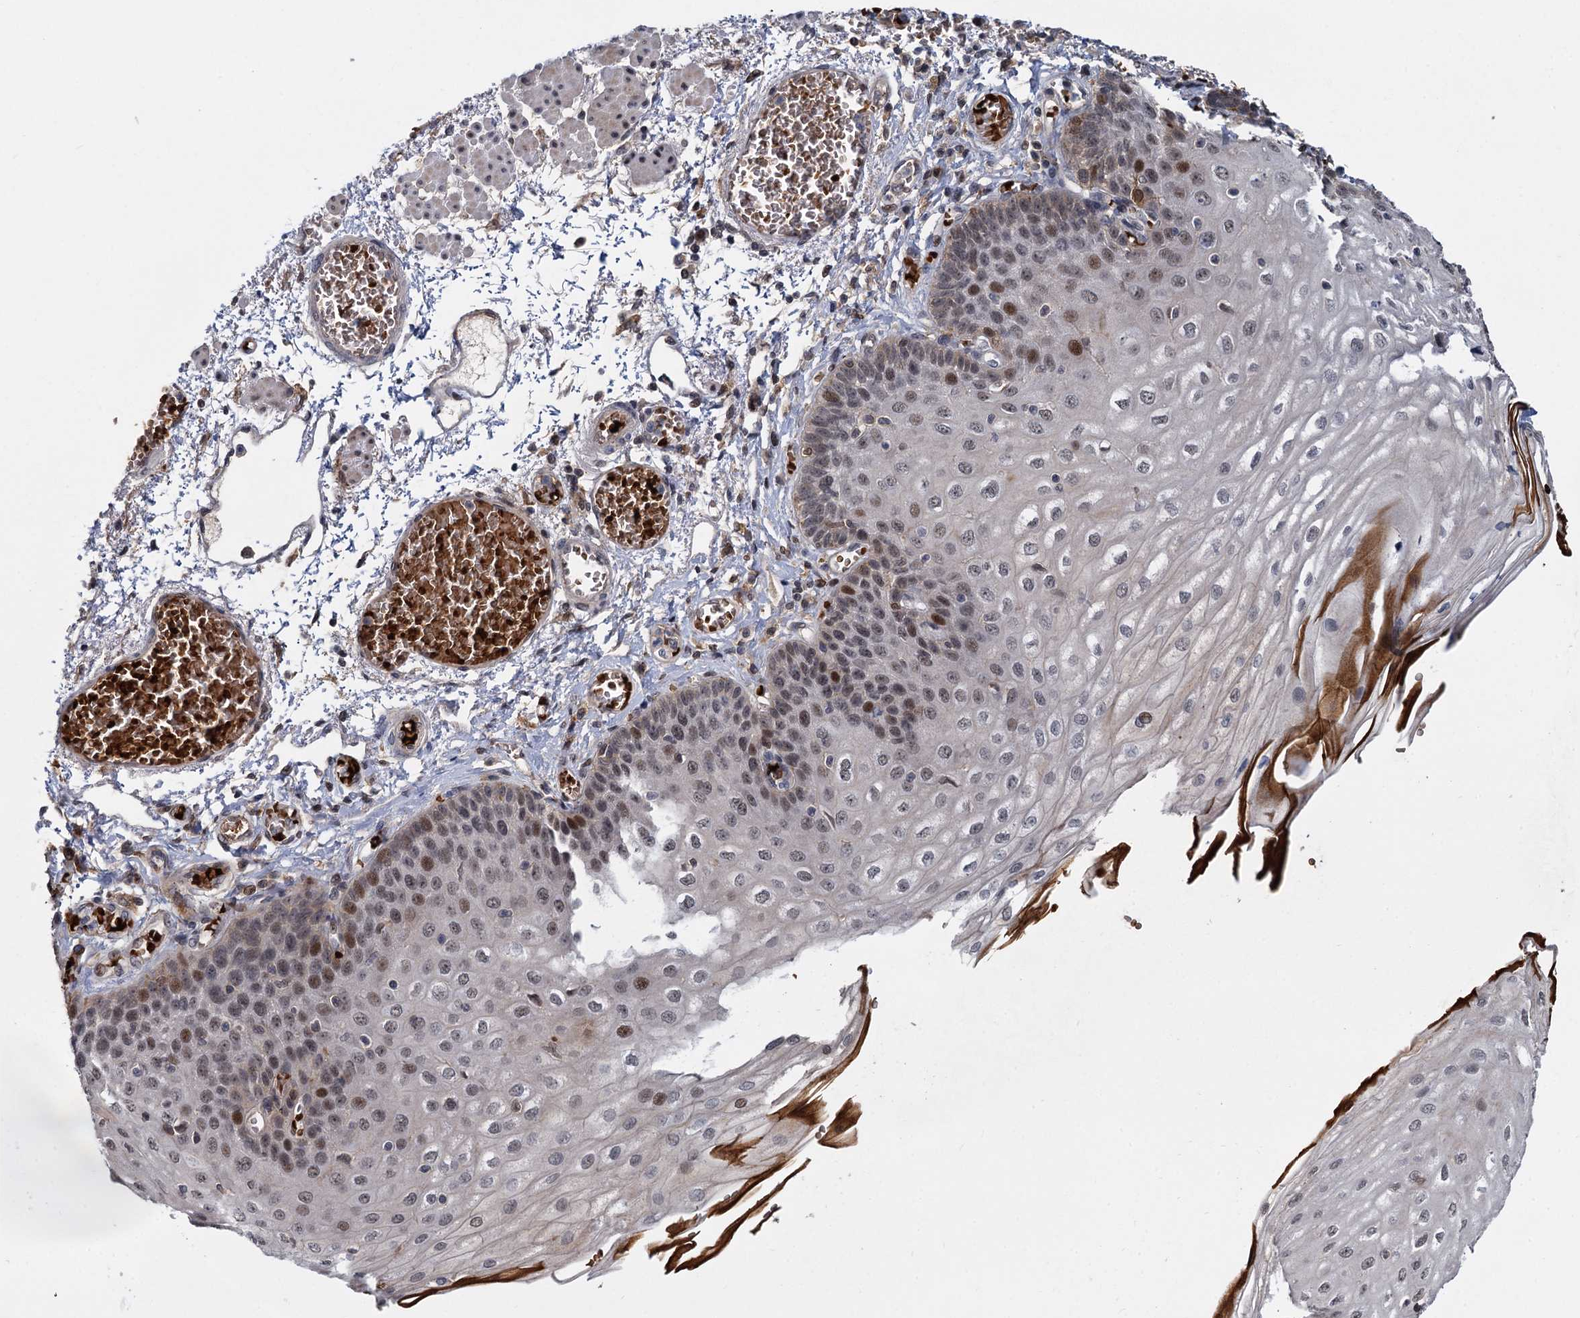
{"staining": {"intensity": "moderate", "quantity": "25%-75%", "location": "nuclear"}, "tissue": "esophagus", "cell_type": "Squamous epithelial cells", "image_type": "normal", "snomed": [{"axis": "morphology", "description": "Normal tissue, NOS"}, {"axis": "topography", "description": "Esophagus"}], "caption": "Immunohistochemistry of benign human esophagus exhibits medium levels of moderate nuclear positivity in approximately 25%-75% of squamous epithelial cells.", "gene": "FANCI", "patient": {"sex": "male", "age": 81}}